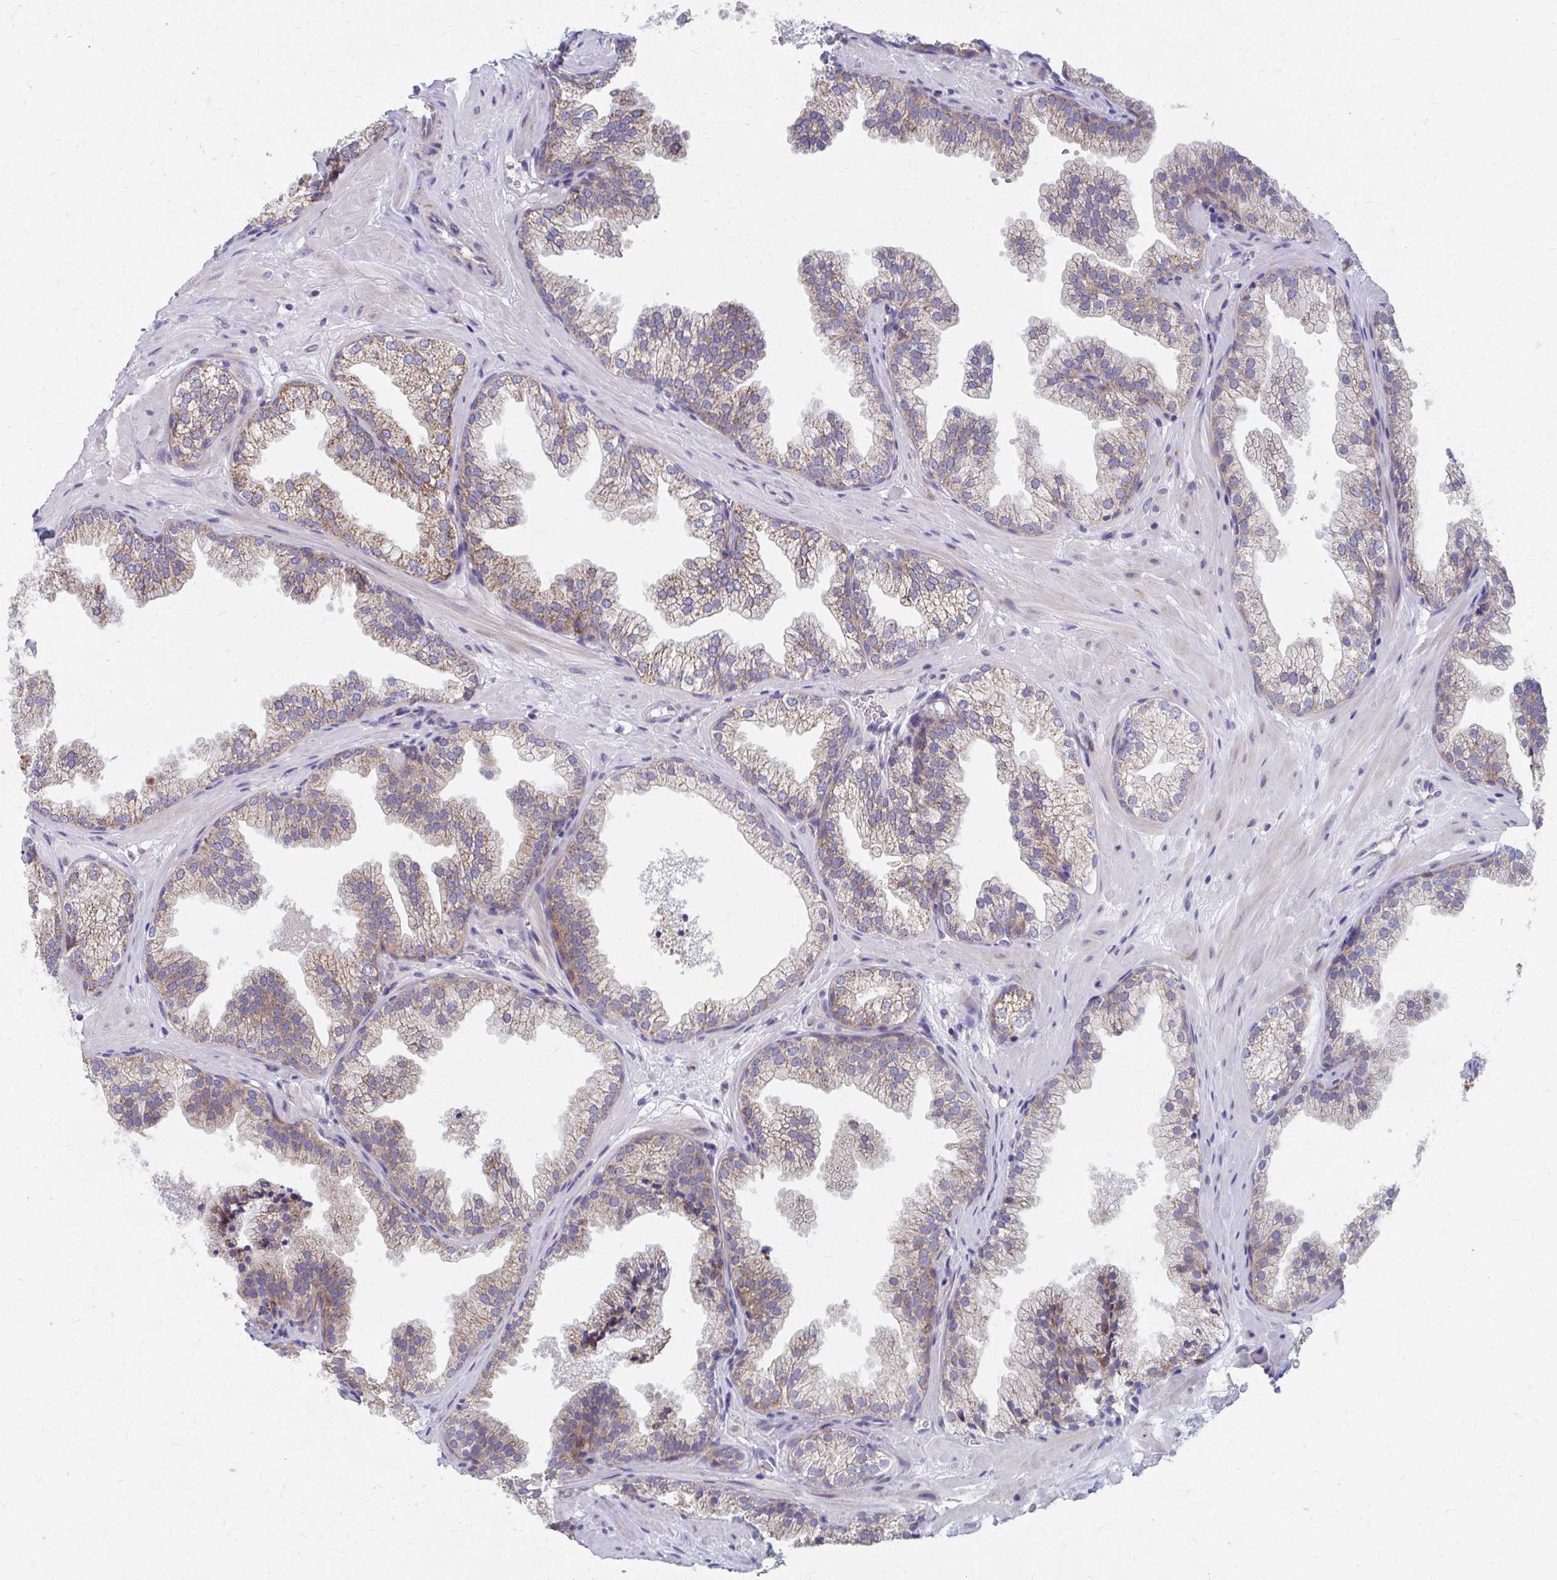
{"staining": {"intensity": "weak", "quantity": "25%-75%", "location": "cytoplasmic/membranous"}, "tissue": "prostate", "cell_type": "Glandular cells", "image_type": "normal", "snomed": [{"axis": "morphology", "description": "Normal tissue, NOS"}, {"axis": "topography", "description": "Prostate"}], "caption": "Weak cytoplasmic/membranous expression for a protein is present in approximately 25%-75% of glandular cells of normal prostate using immunohistochemistry (IHC).", "gene": "RCC1L", "patient": {"sex": "male", "age": 37}}